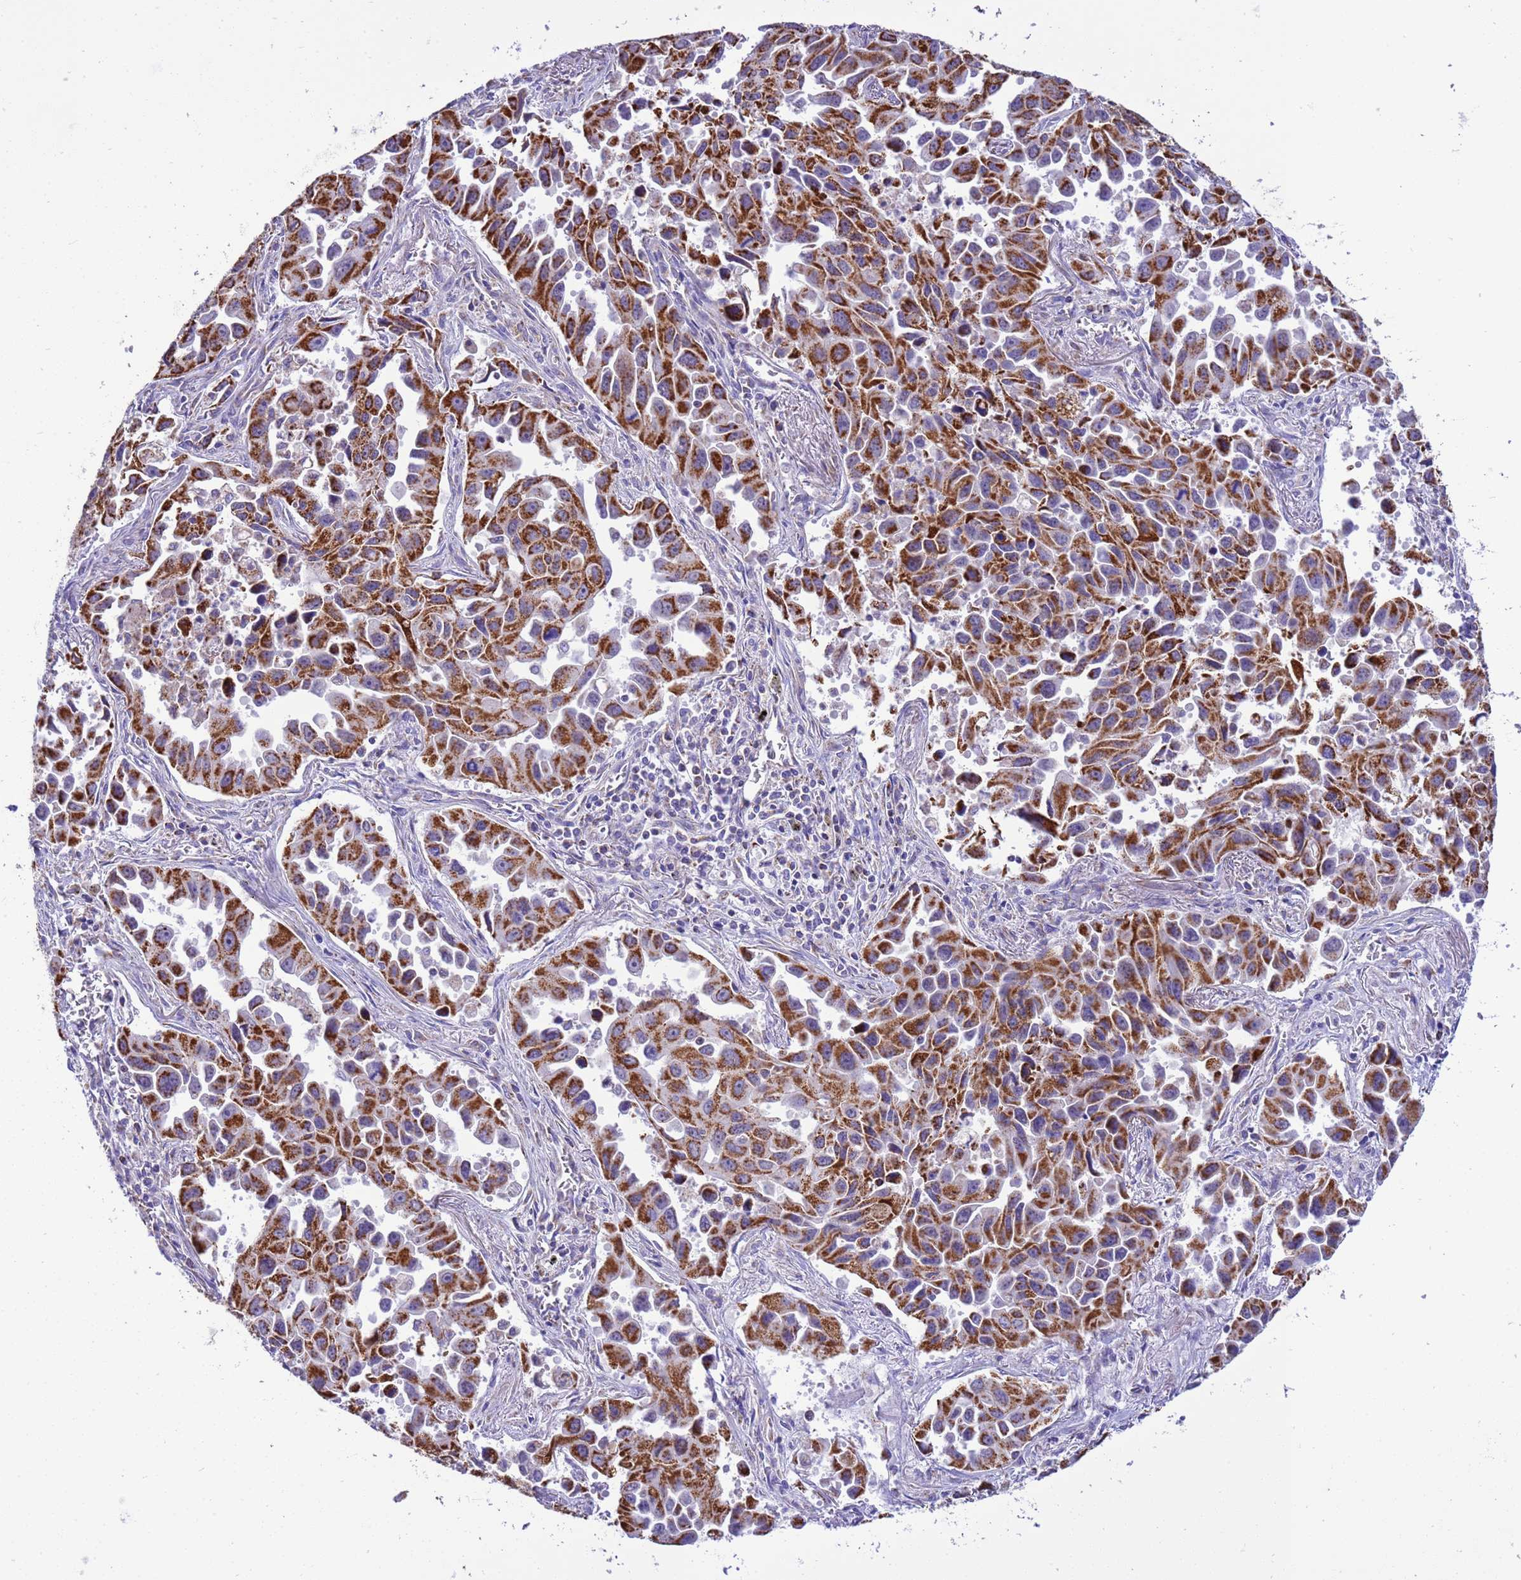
{"staining": {"intensity": "strong", "quantity": ">75%", "location": "cytoplasmic/membranous"}, "tissue": "lung cancer", "cell_type": "Tumor cells", "image_type": "cancer", "snomed": [{"axis": "morphology", "description": "Adenocarcinoma, NOS"}, {"axis": "topography", "description": "Lung"}], "caption": "The immunohistochemical stain labels strong cytoplasmic/membranous positivity in tumor cells of lung adenocarcinoma tissue.", "gene": "RNF165", "patient": {"sex": "male", "age": 66}}